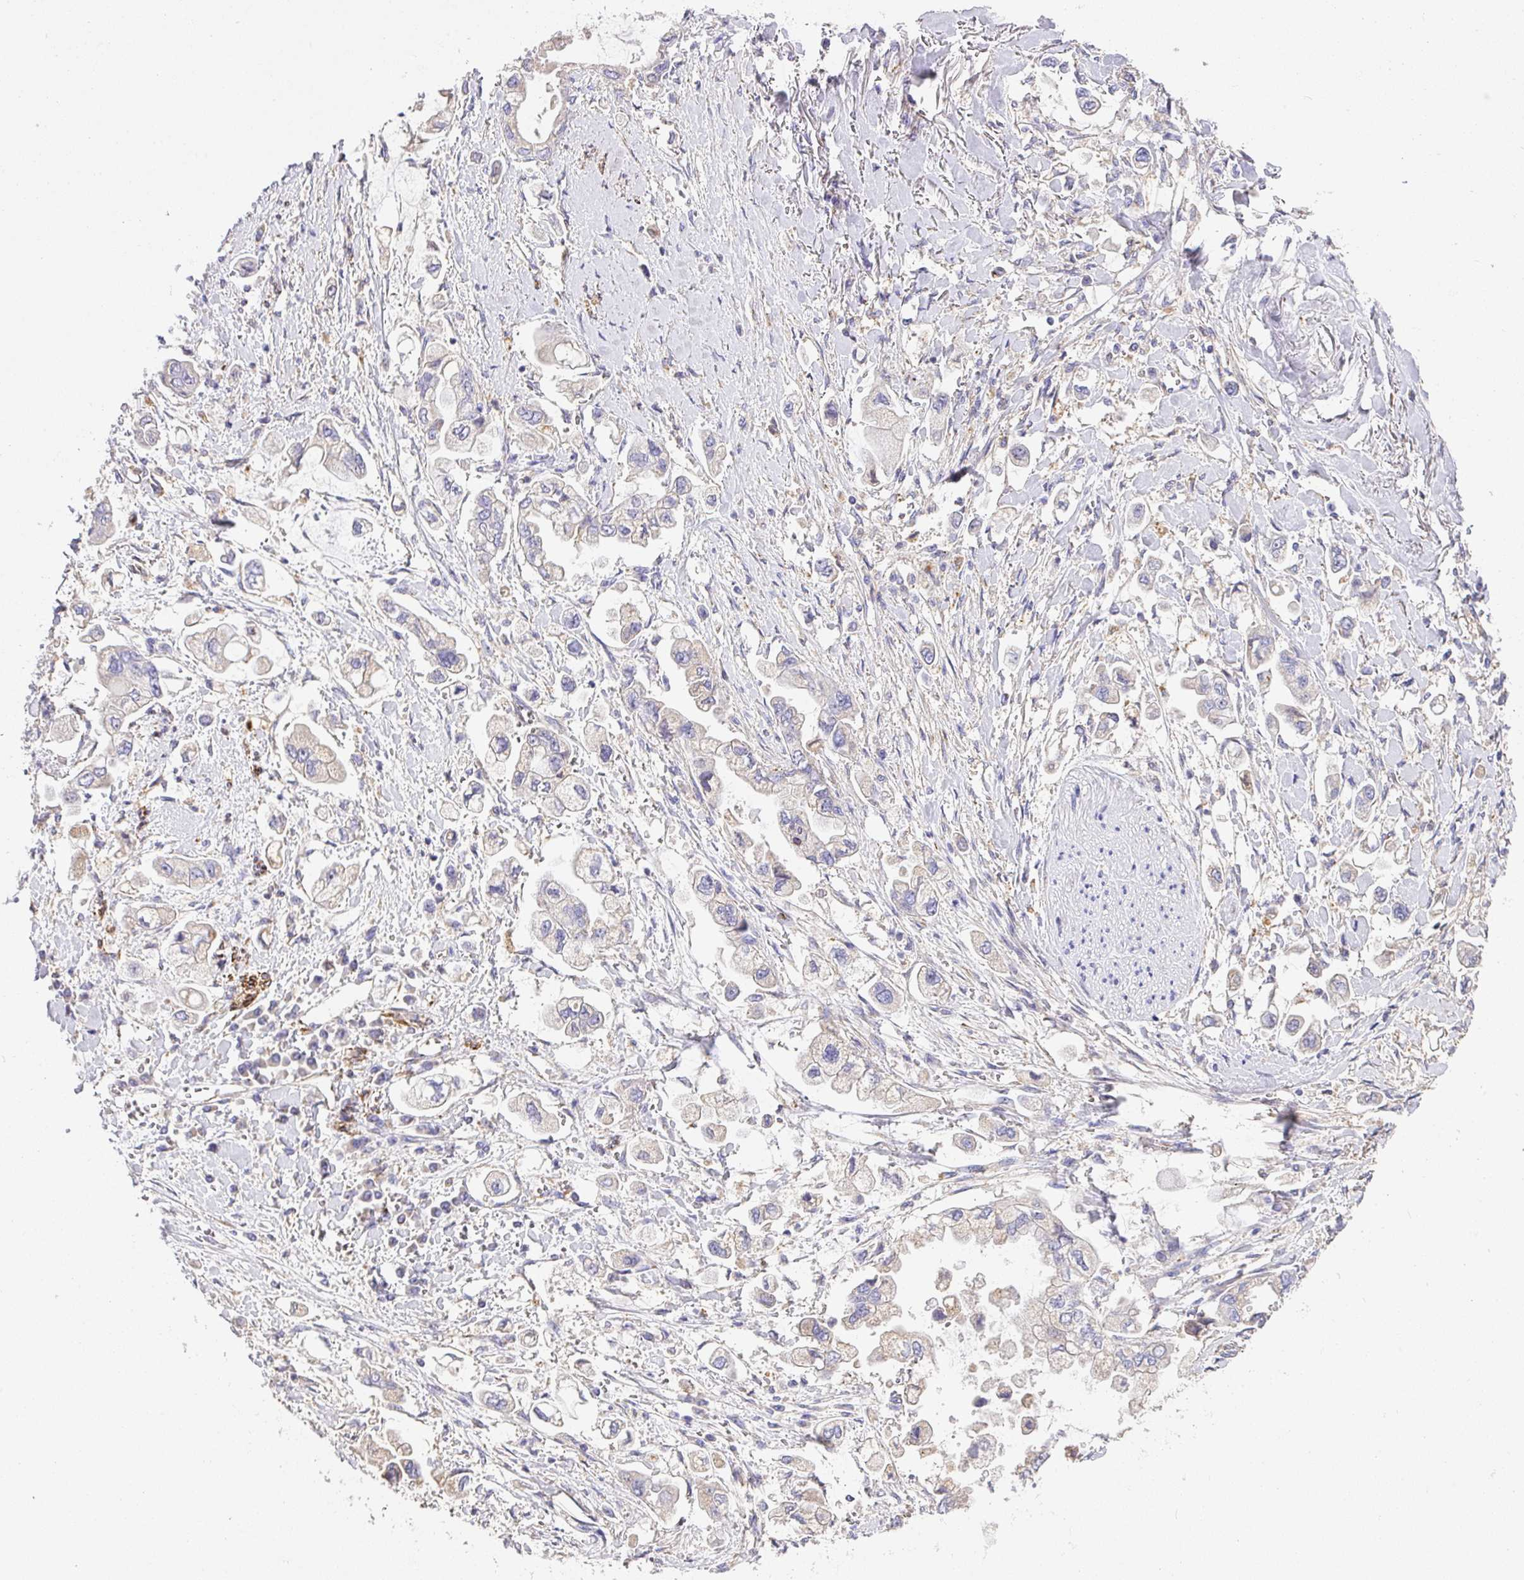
{"staining": {"intensity": "negative", "quantity": "none", "location": "none"}, "tissue": "stomach cancer", "cell_type": "Tumor cells", "image_type": "cancer", "snomed": [{"axis": "morphology", "description": "Adenocarcinoma, NOS"}, {"axis": "topography", "description": "Stomach"}], "caption": "High power microscopy image of an IHC image of adenocarcinoma (stomach), revealing no significant positivity in tumor cells.", "gene": "SLC25A17", "patient": {"sex": "male", "age": 62}}